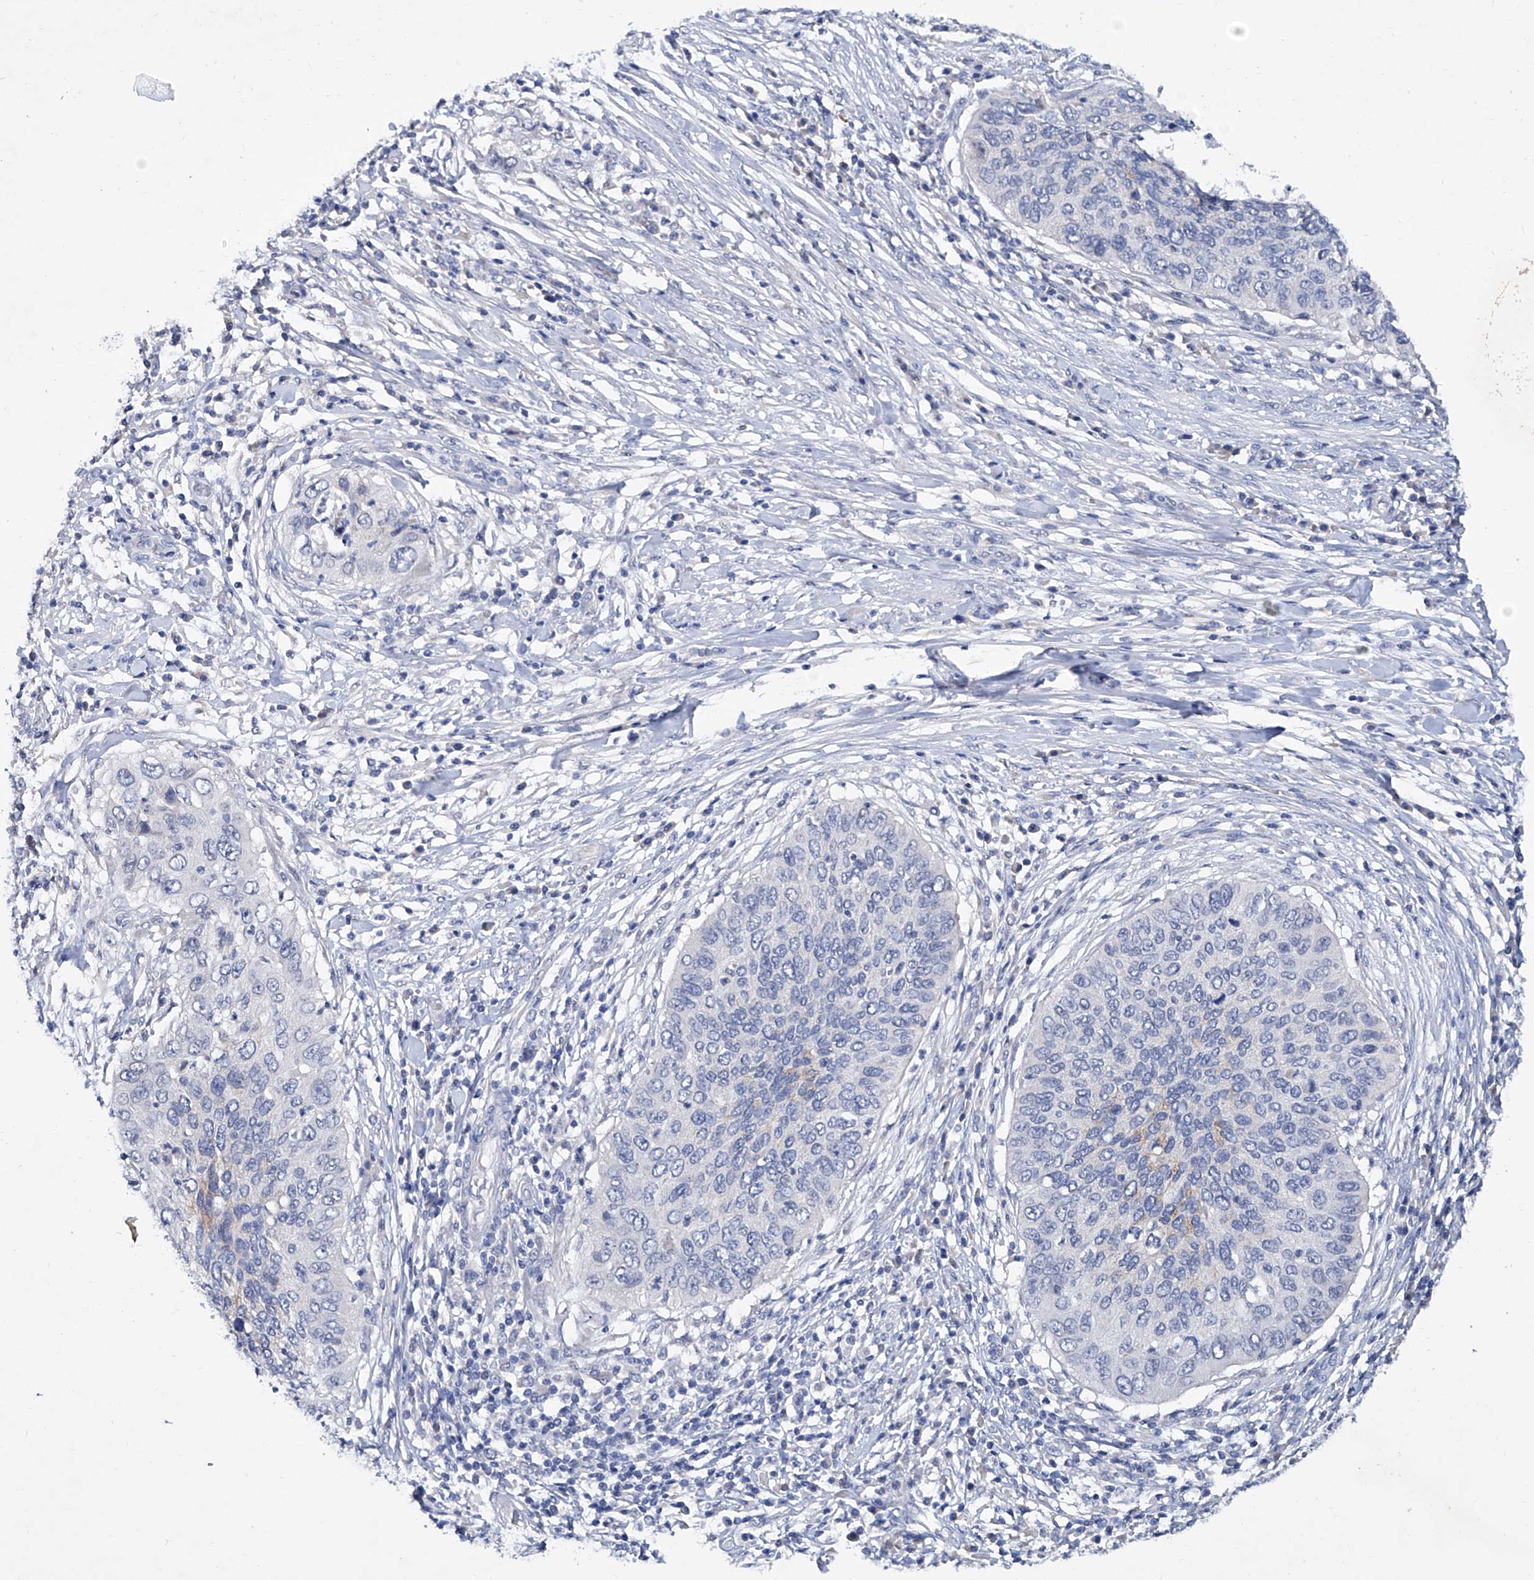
{"staining": {"intensity": "negative", "quantity": "none", "location": "none"}, "tissue": "cervical cancer", "cell_type": "Tumor cells", "image_type": "cancer", "snomed": [{"axis": "morphology", "description": "Squamous cell carcinoma, NOS"}, {"axis": "topography", "description": "Cervix"}], "caption": "Immunohistochemical staining of human cervical cancer exhibits no significant staining in tumor cells.", "gene": "KLHL17", "patient": {"sex": "female", "age": 38}}